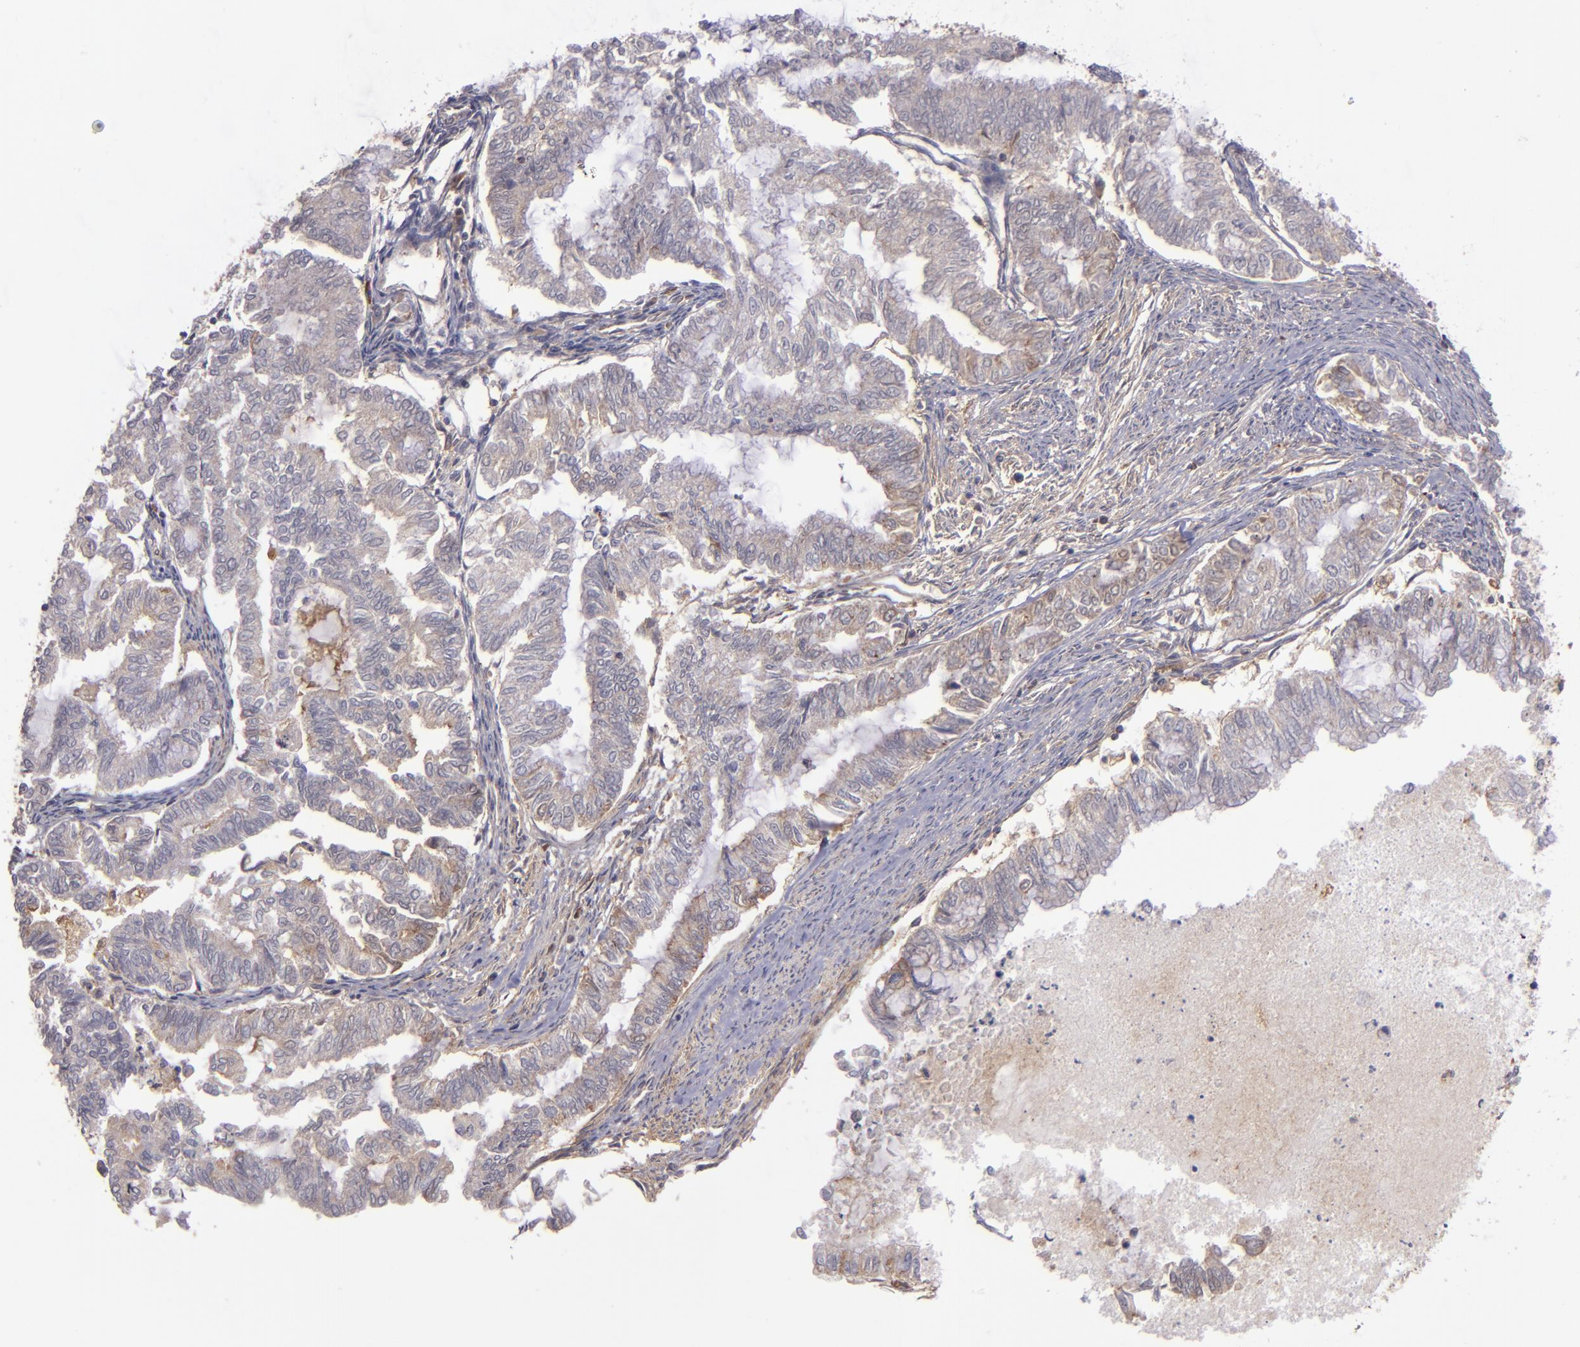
{"staining": {"intensity": "weak", "quantity": ">75%", "location": "cytoplasmic/membranous"}, "tissue": "endometrial cancer", "cell_type": "Tumor cells", "image_type": "cancer", "snomed": [{"axis": "morphology", "description": "Adenocarcinoma, NOS"}, {"axis": "topography", "description": "Endometrium"}], "caption": "Protein expression by immunohistochemistry shows weak cytoplasmic/membranous positivity in approximately >75% of tumor cells in endometrial adenocarcinoma.", "gene": "ZFYVE1", "patient": {"sex": "female", "age": 79}}